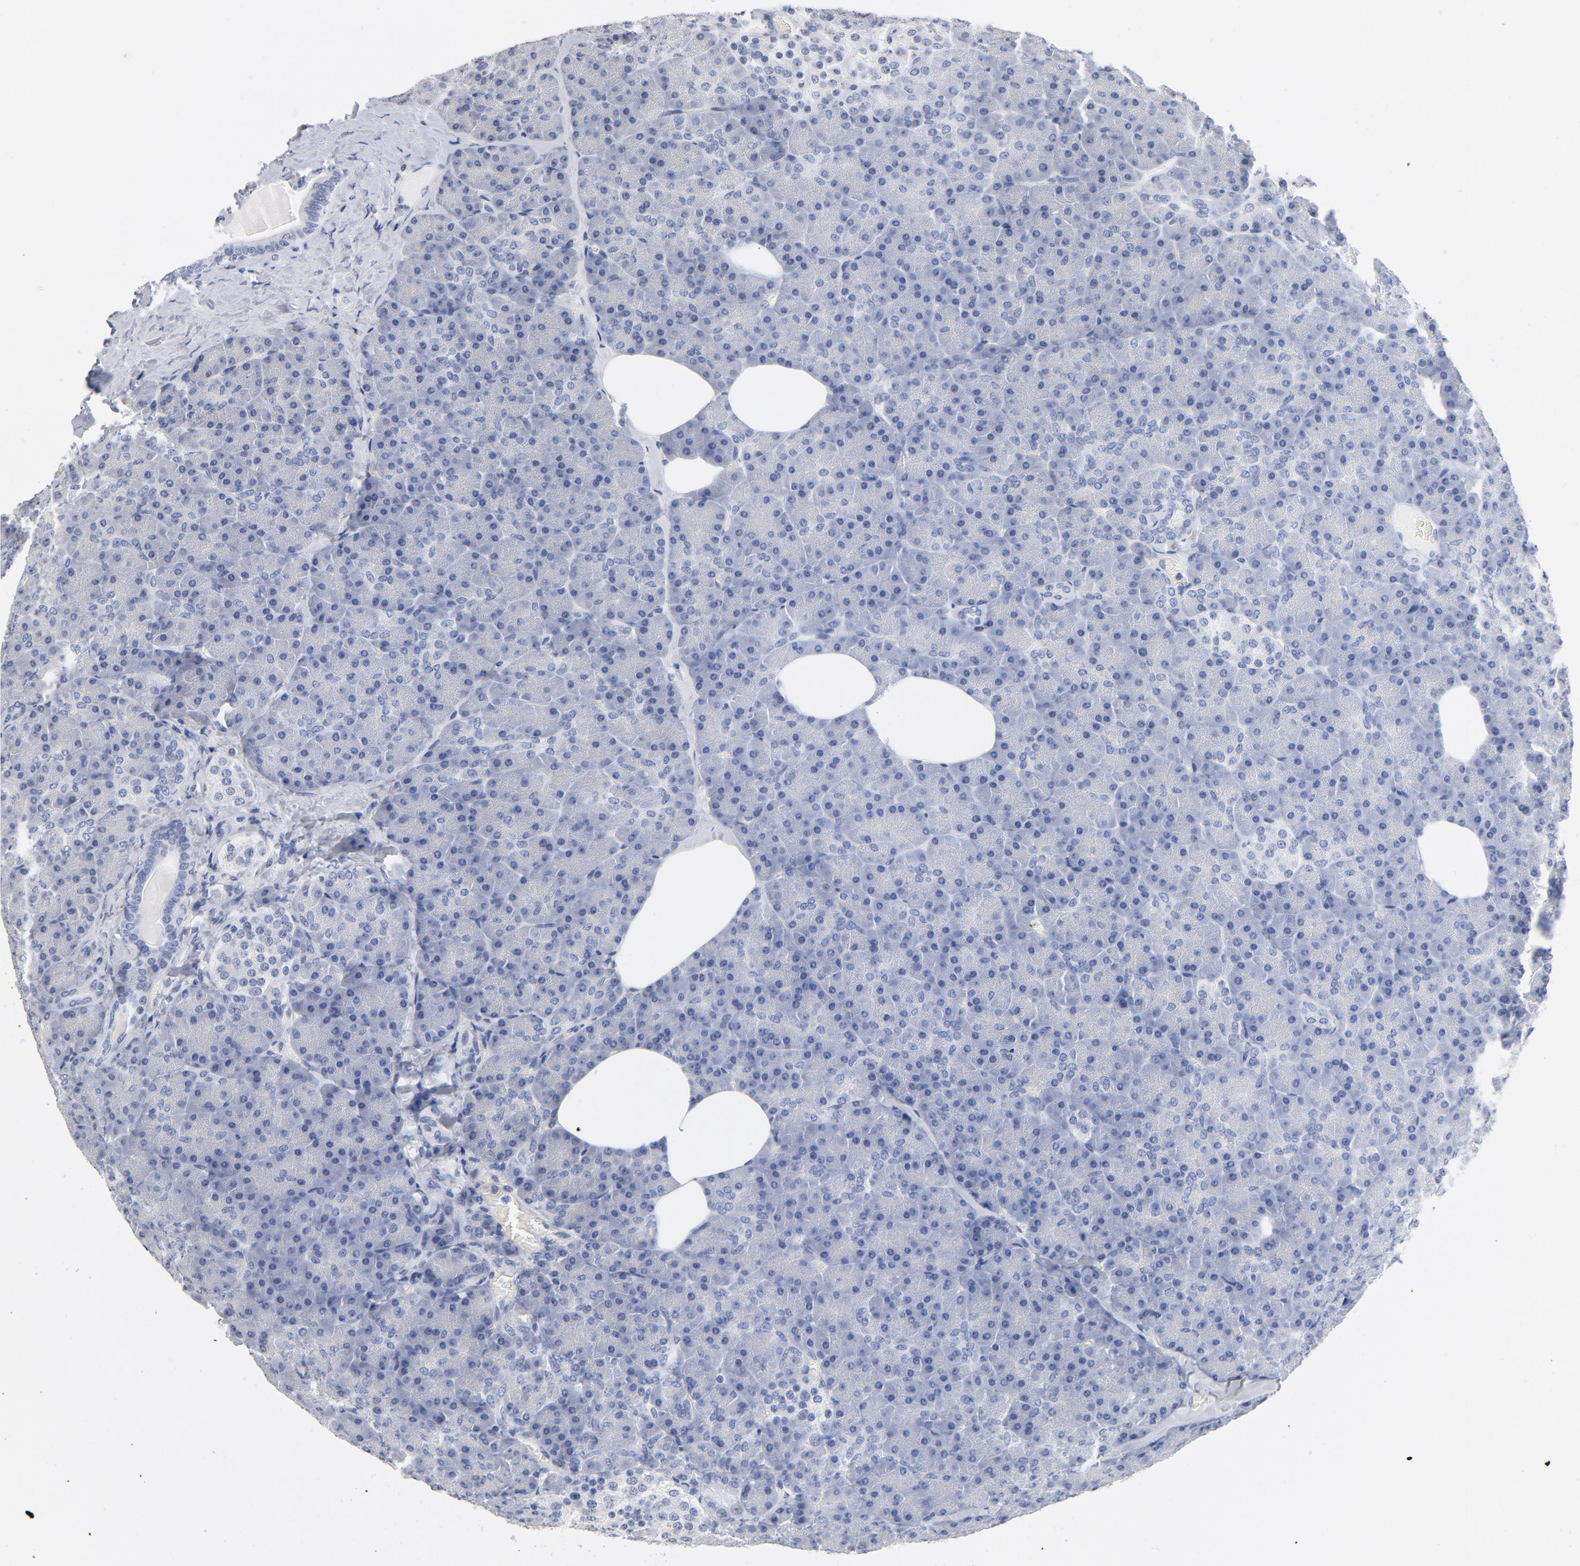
{"staining": {"intensity": "negative", "quantity": "none", "location": "none"}, "tissue": "pancreas", "cell_type": "Exocrine glandular cells", "image_type": "normal", "snomed": [{"axis": "morphology", "description": "Normal tissue, NOS"}, {"axis": "topography", "description": "Pancreas"}], "caption": "A photomicrograph of pancreas stained for a protein shows no brown staining in exocrine glandular cells. (Immunohistochemistry, brightfield microscopy, high magnification).", "gene": "RBM3", "patient": {"sex": "female", "age": 35}}